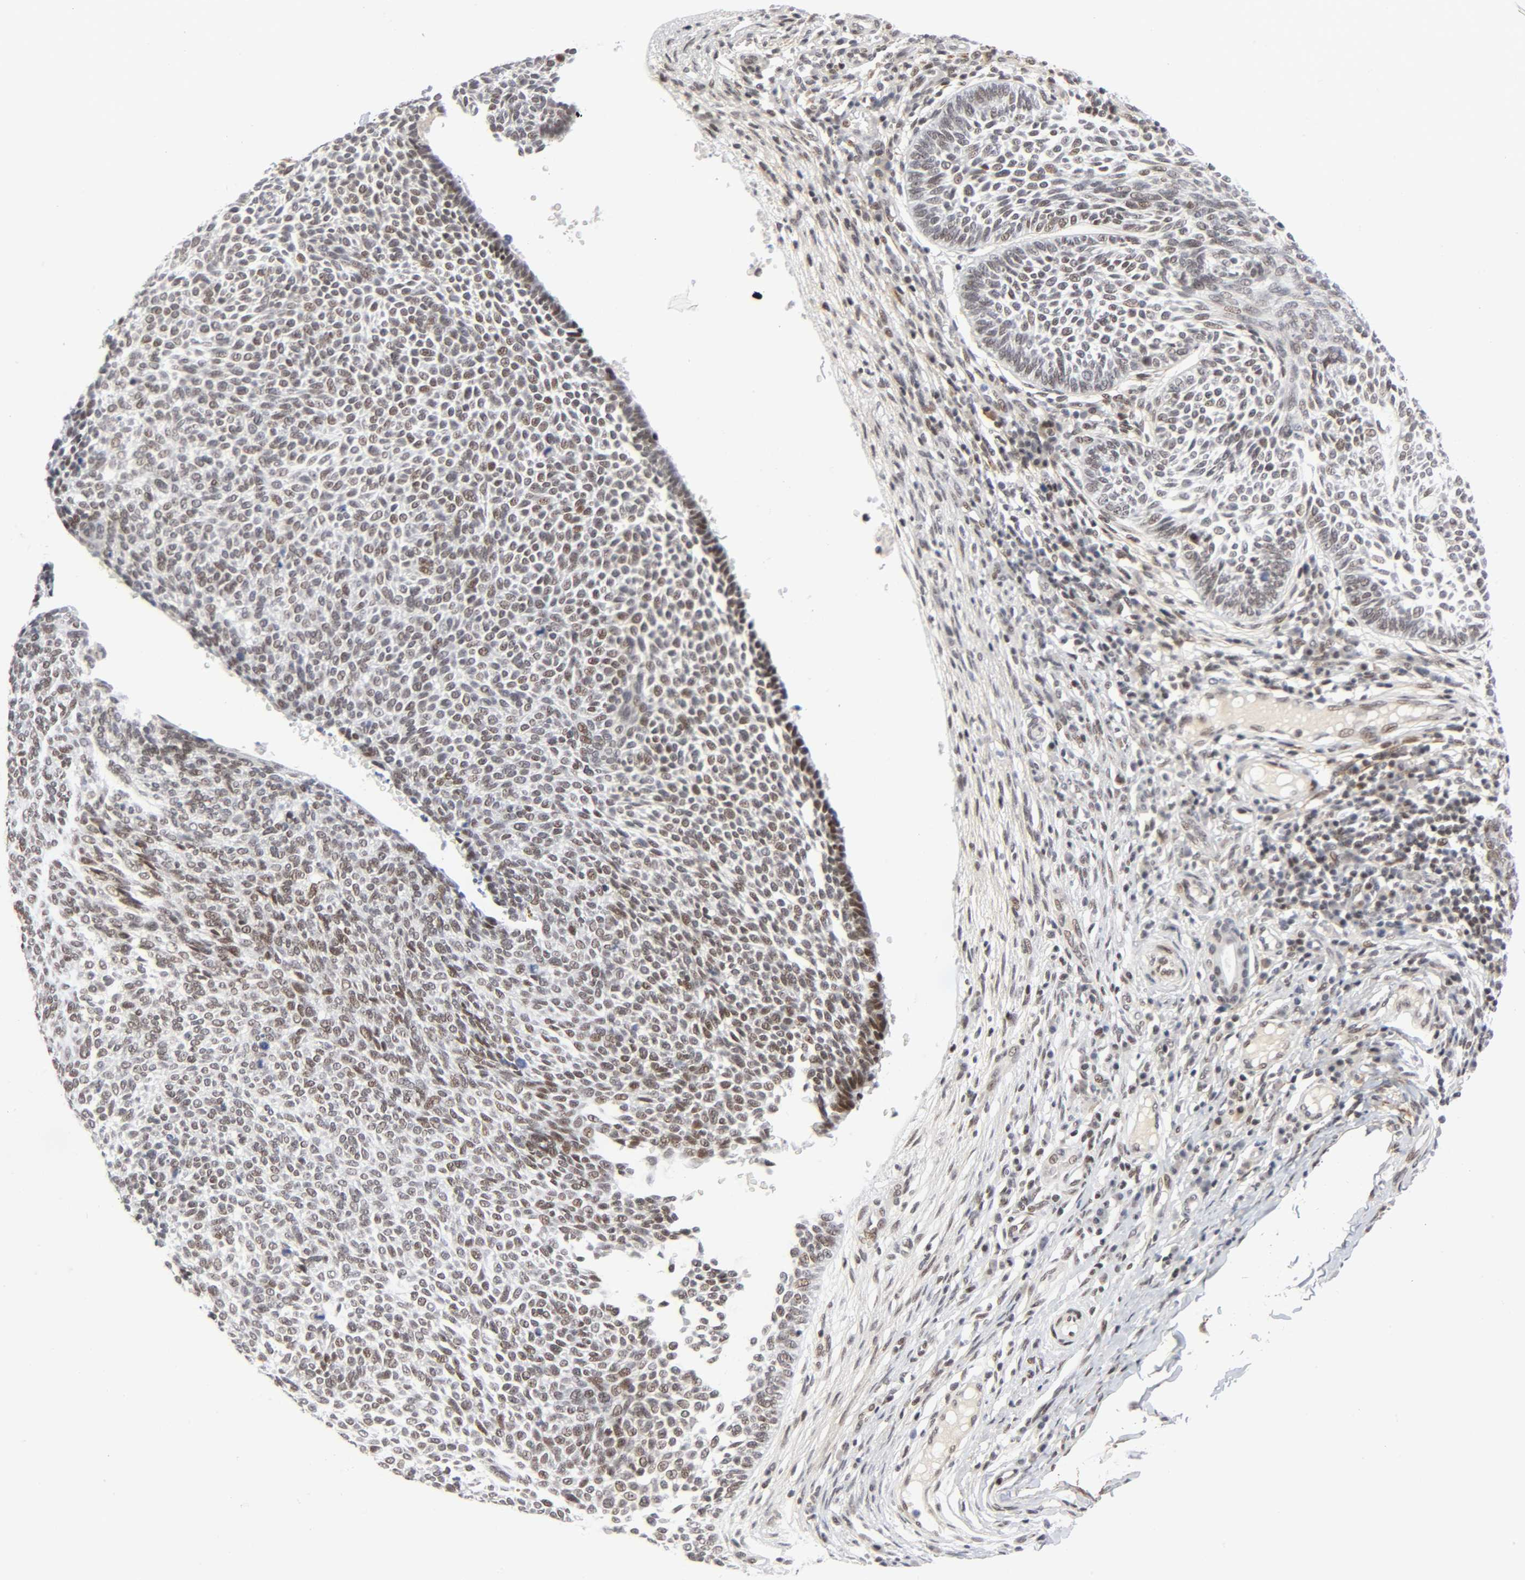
{"staining": {"intensity": "weak", "quantity": ">75%", "location": "nuclear"}, "tissue": "skin cancer", "cell_type": "Tumor cells", "image_type": "cancer", "snomed": [{"axis": "morphology", "description": "Normal tissue, NOS"}, {"axis": "morphology", "description": "Basal cell carcinoma"}, {"axis": "topography", "description": "Skin"}], "caption": "IHC histopathology image of skin basal cell carcinoma stained for a protein (brown), which reveals low levels of weak nuclear expression in approximately >75% of tumor cells.", "gene": "DIDO1", "patient": {"sex": "male", "age": 87}}